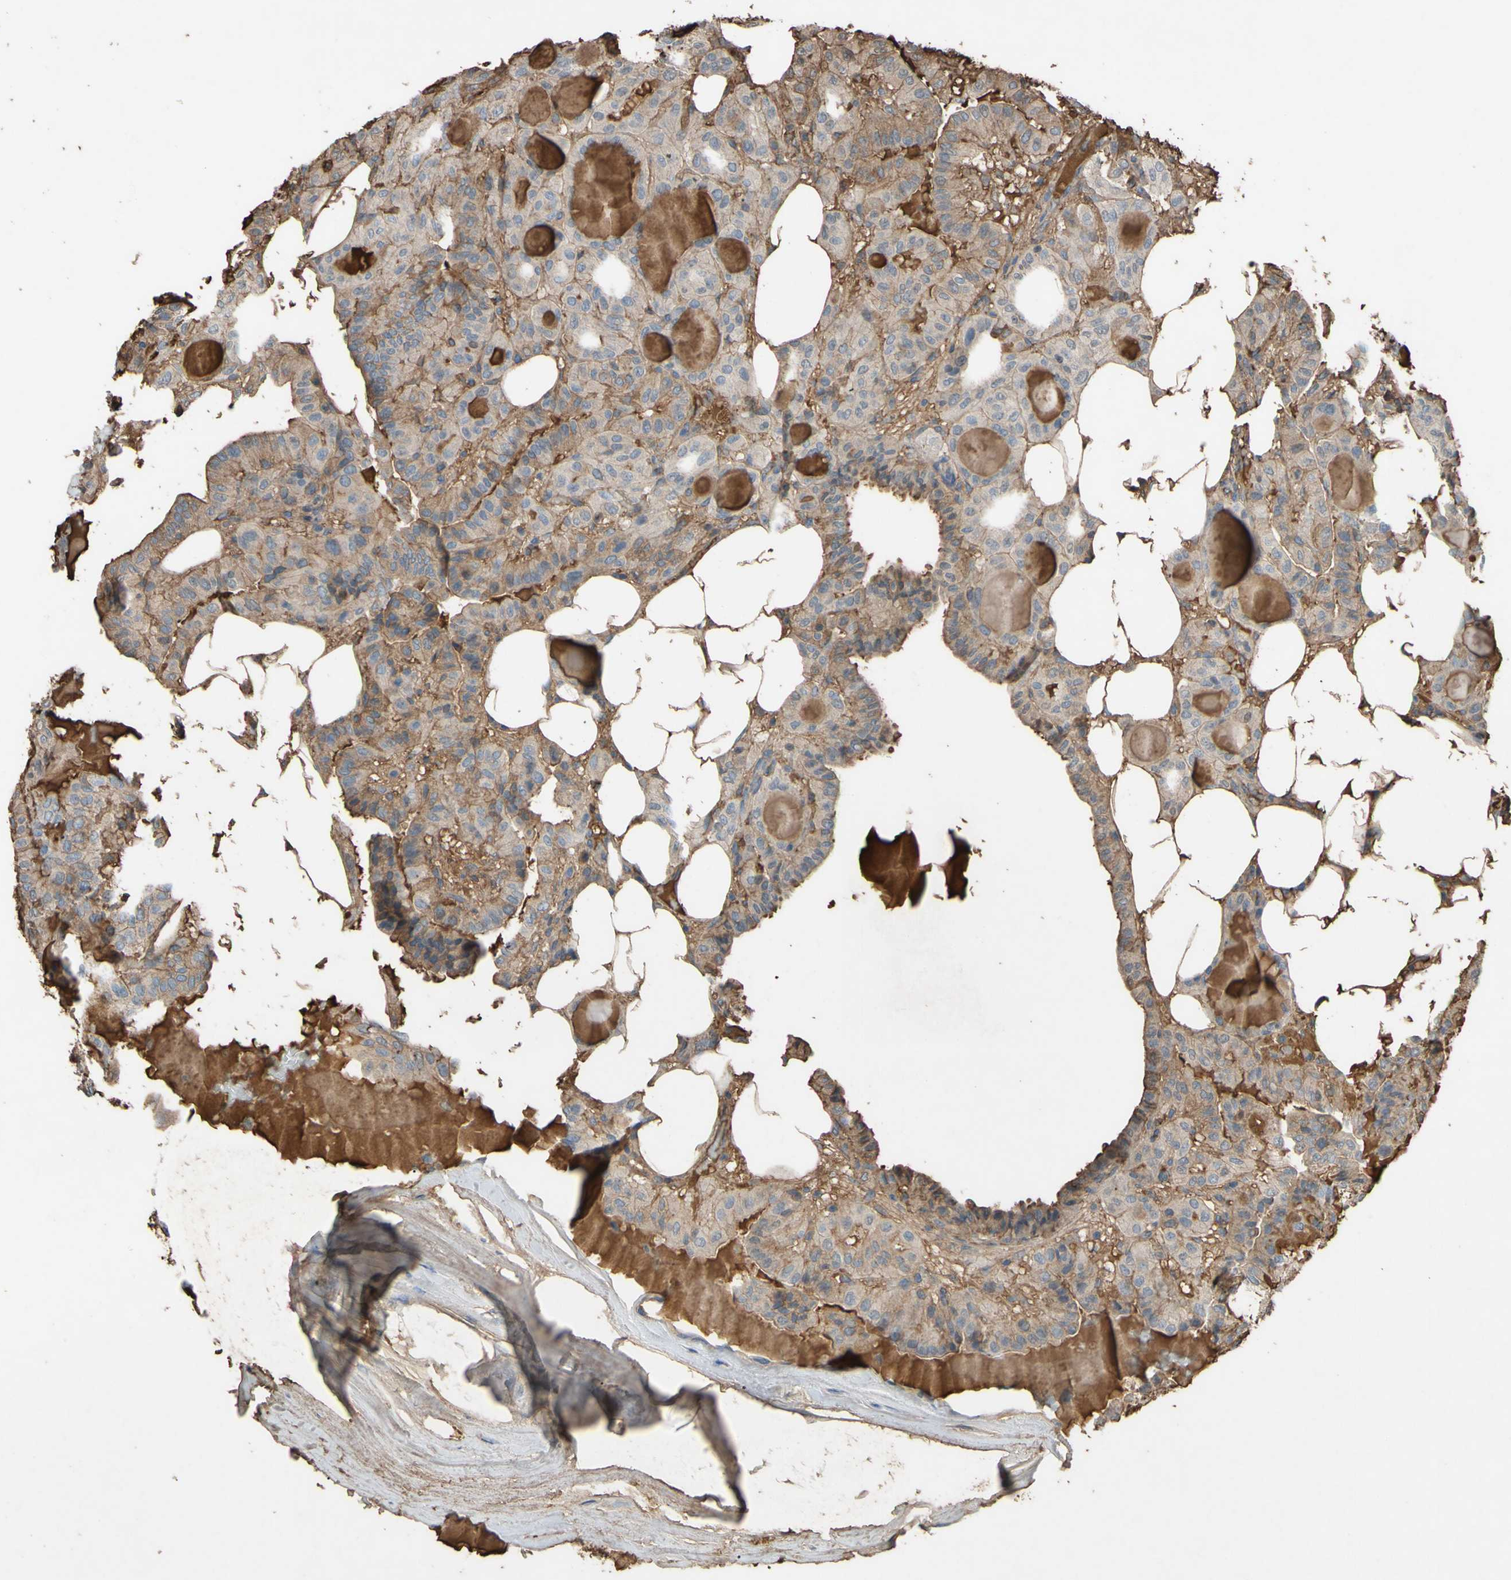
{"staining": {"intensity": "weak", "quantity": "25%-75%", "location": "cytoplasmic/membranous"}, "tissue": "thyroid cancer", "cell_type": "Tumor cells", "image_type": "cancer", "snomed": [{"axis": "morphology", "description": "Papillary adenocarcinoma, NOS"}, {"axis": "topography", "description": "Thyroid gland"}], "caption": "Immunohistochemistry (IHC) staining of papillary adenocarcinoma (thyroid), which reveals low levels of weak cytoplasmic/membranous positivity in about 25%-75% of tumor cells indicating weak cytoplasmic/membranous protein staining. The staining was performed using DAB (brown) for protein detection and nuclei were counterstained in hematoxylin (blue).", "gene": "PTGDS", "patient": {"sex": "male", "age": 77}}